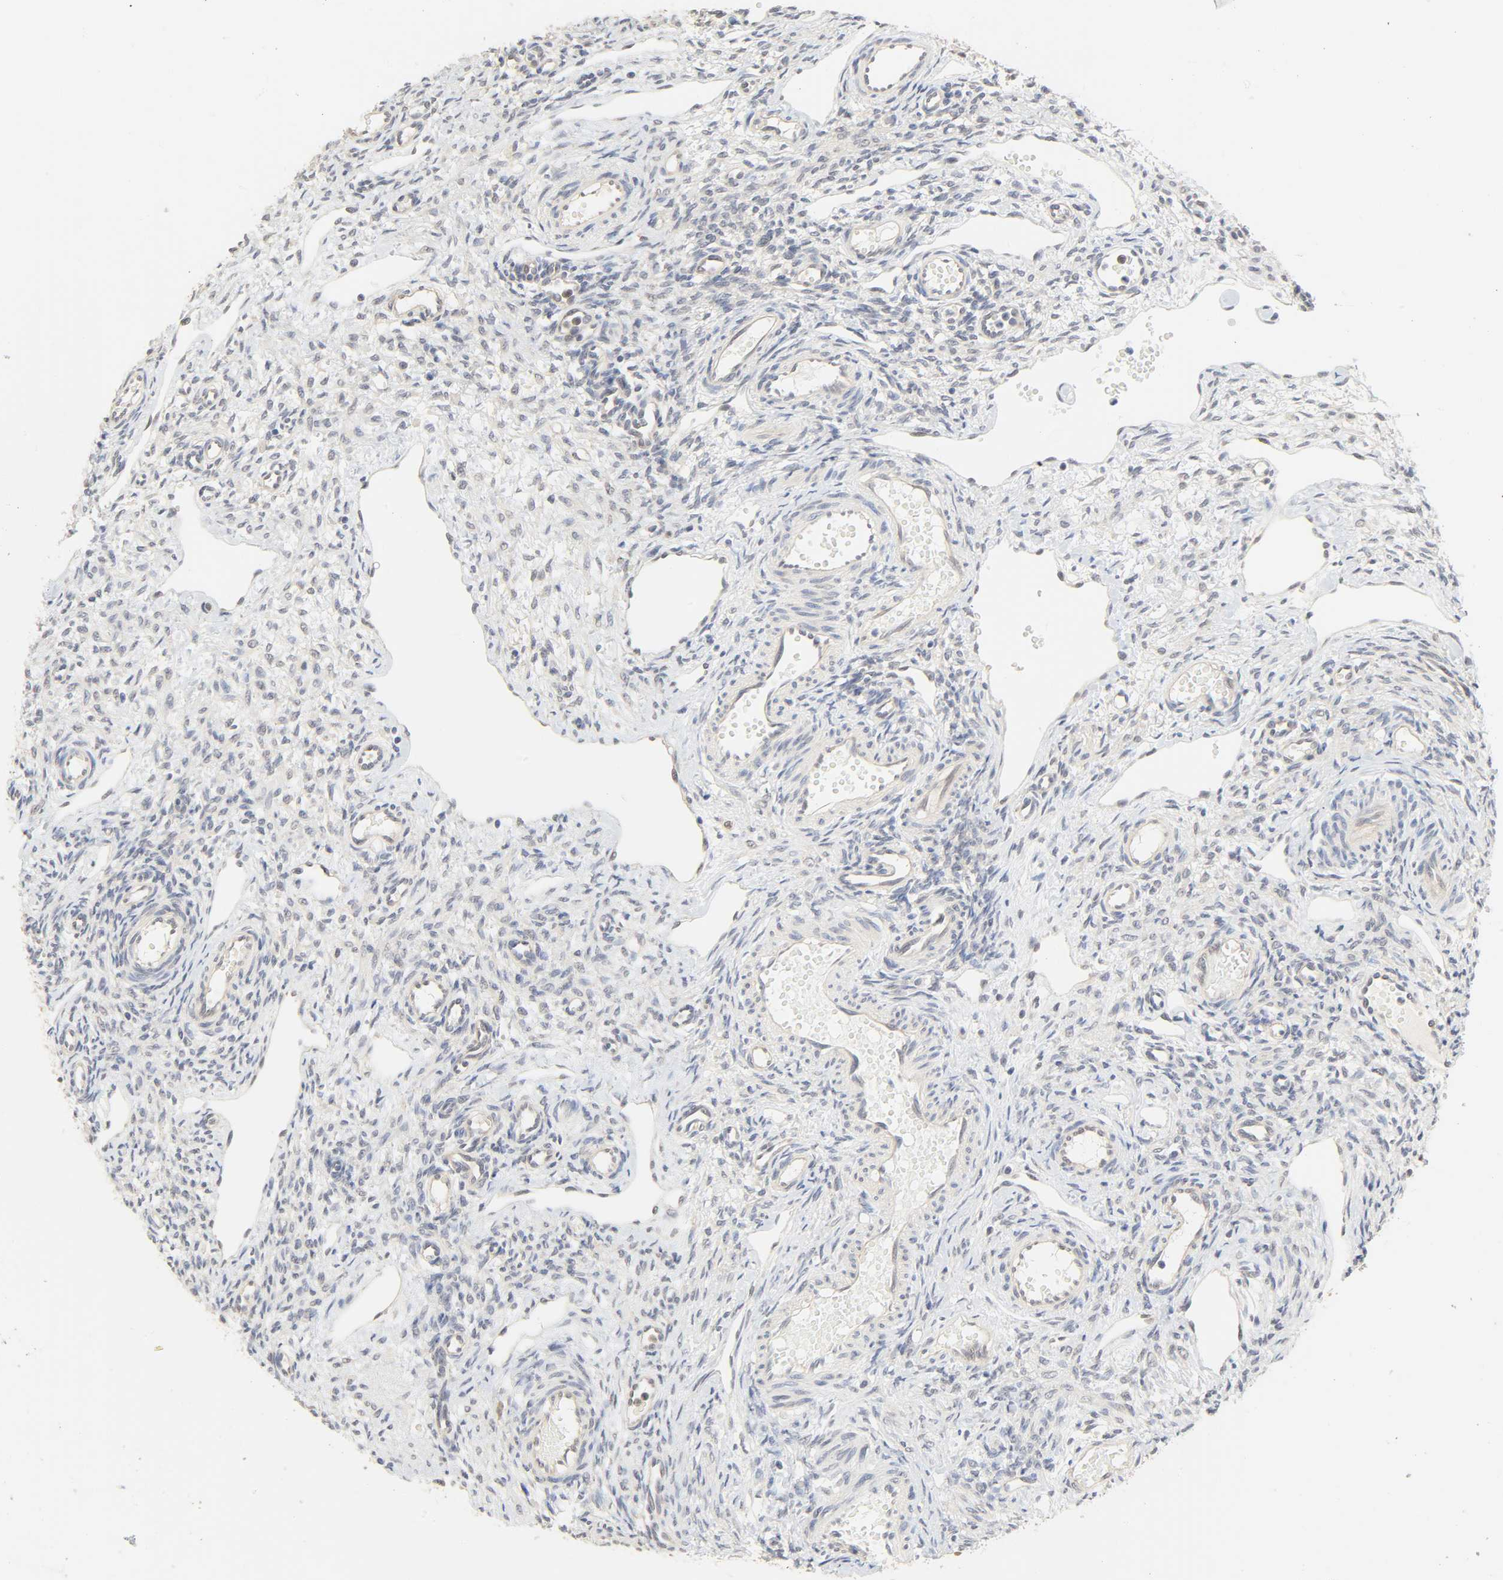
{"staining": {"intensity": "moderate", "quantity": "25%-75%", "location": "cytoplasmic/membranous"}, "tissue": "ovary", "cell_type": "Follicle cells", "image_type": "normal", "snomed": [{"axis": "morphology", "description": "Normal tissue, NOS"}, {"axis": "topography", "description": "Ovary"}], "caption": "A brown stain highlights moderate cytoplasmic/membranous positivity of a protein in follicle cells of unremarkable ovary. (DAB = brown stain, brightfield microscopy at high magnification).", "gene": "ACSS2", "patient": {"sex": "female", "age": 33}}